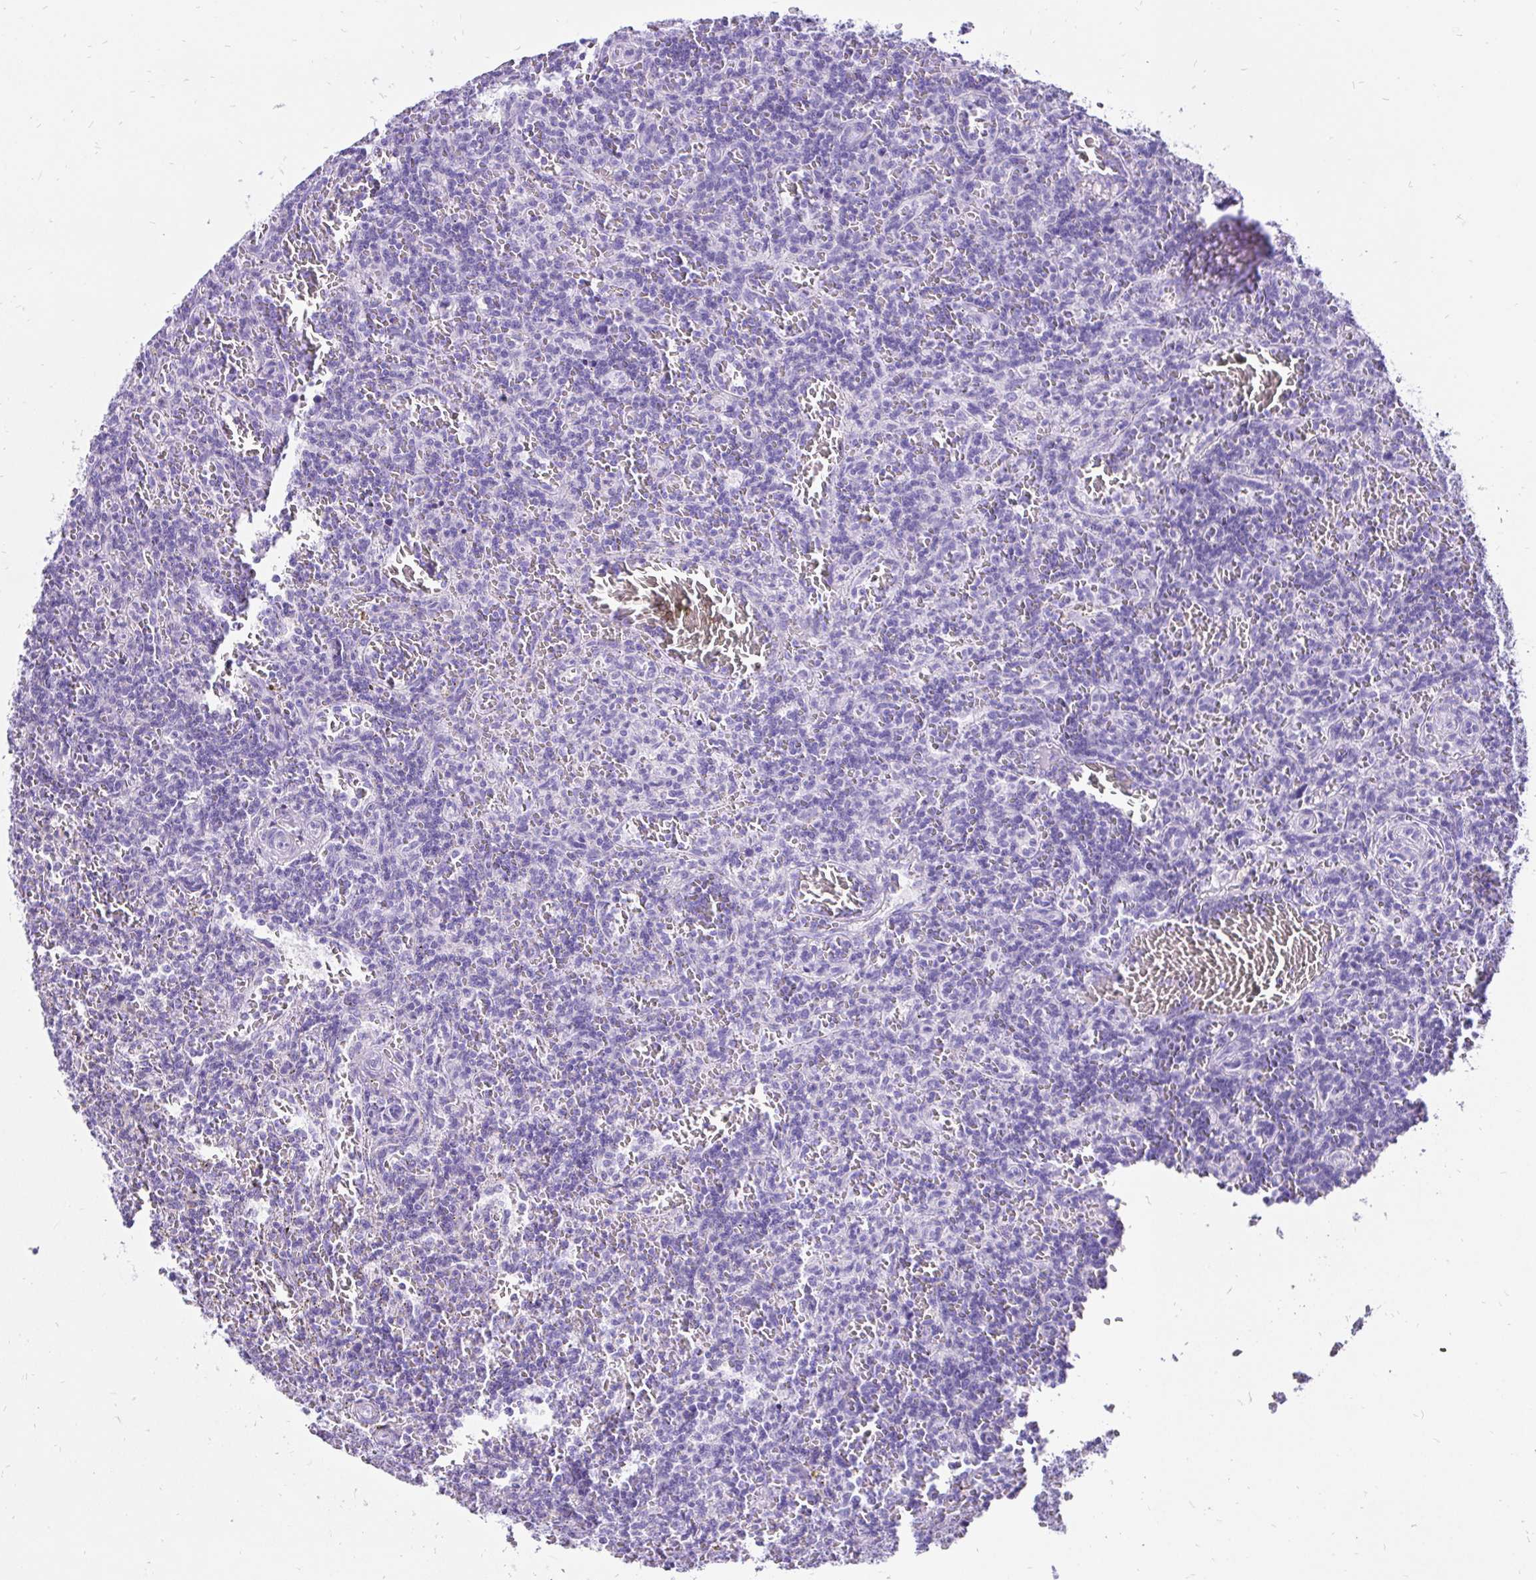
{"staining": {"intensity": "negative", "quantity": "none", "location": "none"}, "tissue": "lymphoma", "cell_type": "Tumor cells", "image_type": "cancer", "snomed": [{"axis": "morphology", "description": "Malignant lymphoma, non-Hodgkin's type, Low grade"}, {"axis": "topography", "description": "Spleen"}], "caption": "The photomicrograph exhibits no staining of tumor cells in malignant lymphoma, non-Hodgkin's type (low-grade).", "gene": "KRT13", "patient": {"sex": "male", "age": 73}}